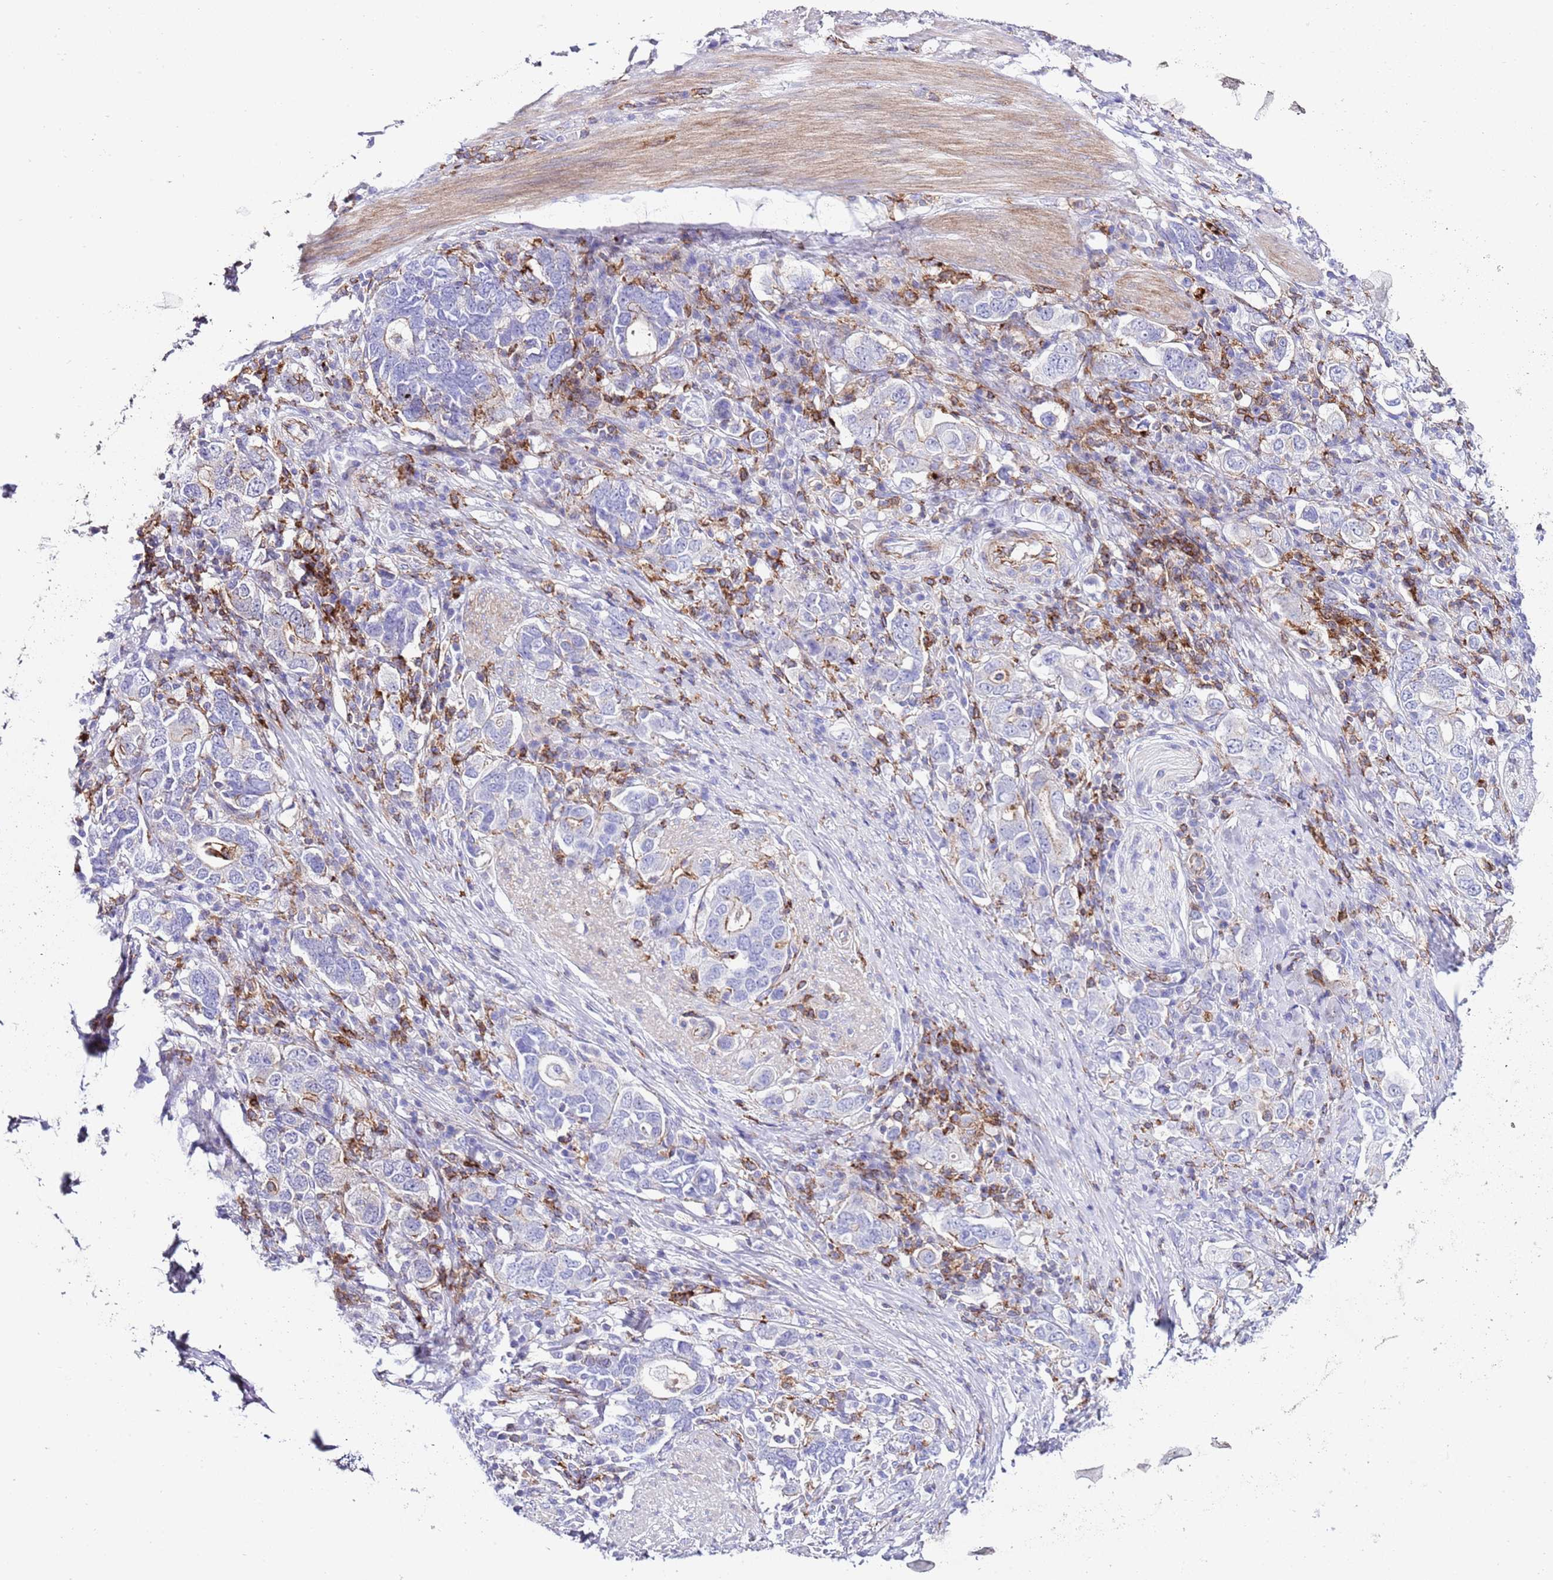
{"staining": {"intensity": "negative", "quantity": "none", "location": "none"}, "tissue": "stomach cancer", "cell_type": "Tumor cells", "image_type": "cancer", "snomed": [{"axis": "morphology", "description": "Adenocarcinoma, NOS"}, {"axis": "topography", "description": "Stomach, upper"}, {"axis": "topography", "description": "Stomach"}], "caption": "Human stomach cancer (adenocarcinoma) stained for a protein using immunohistochemistry exhibits no expression in tumor cells.", "gene": "ALDH3A1", "patient": {"sex": "male", "age": 62}}